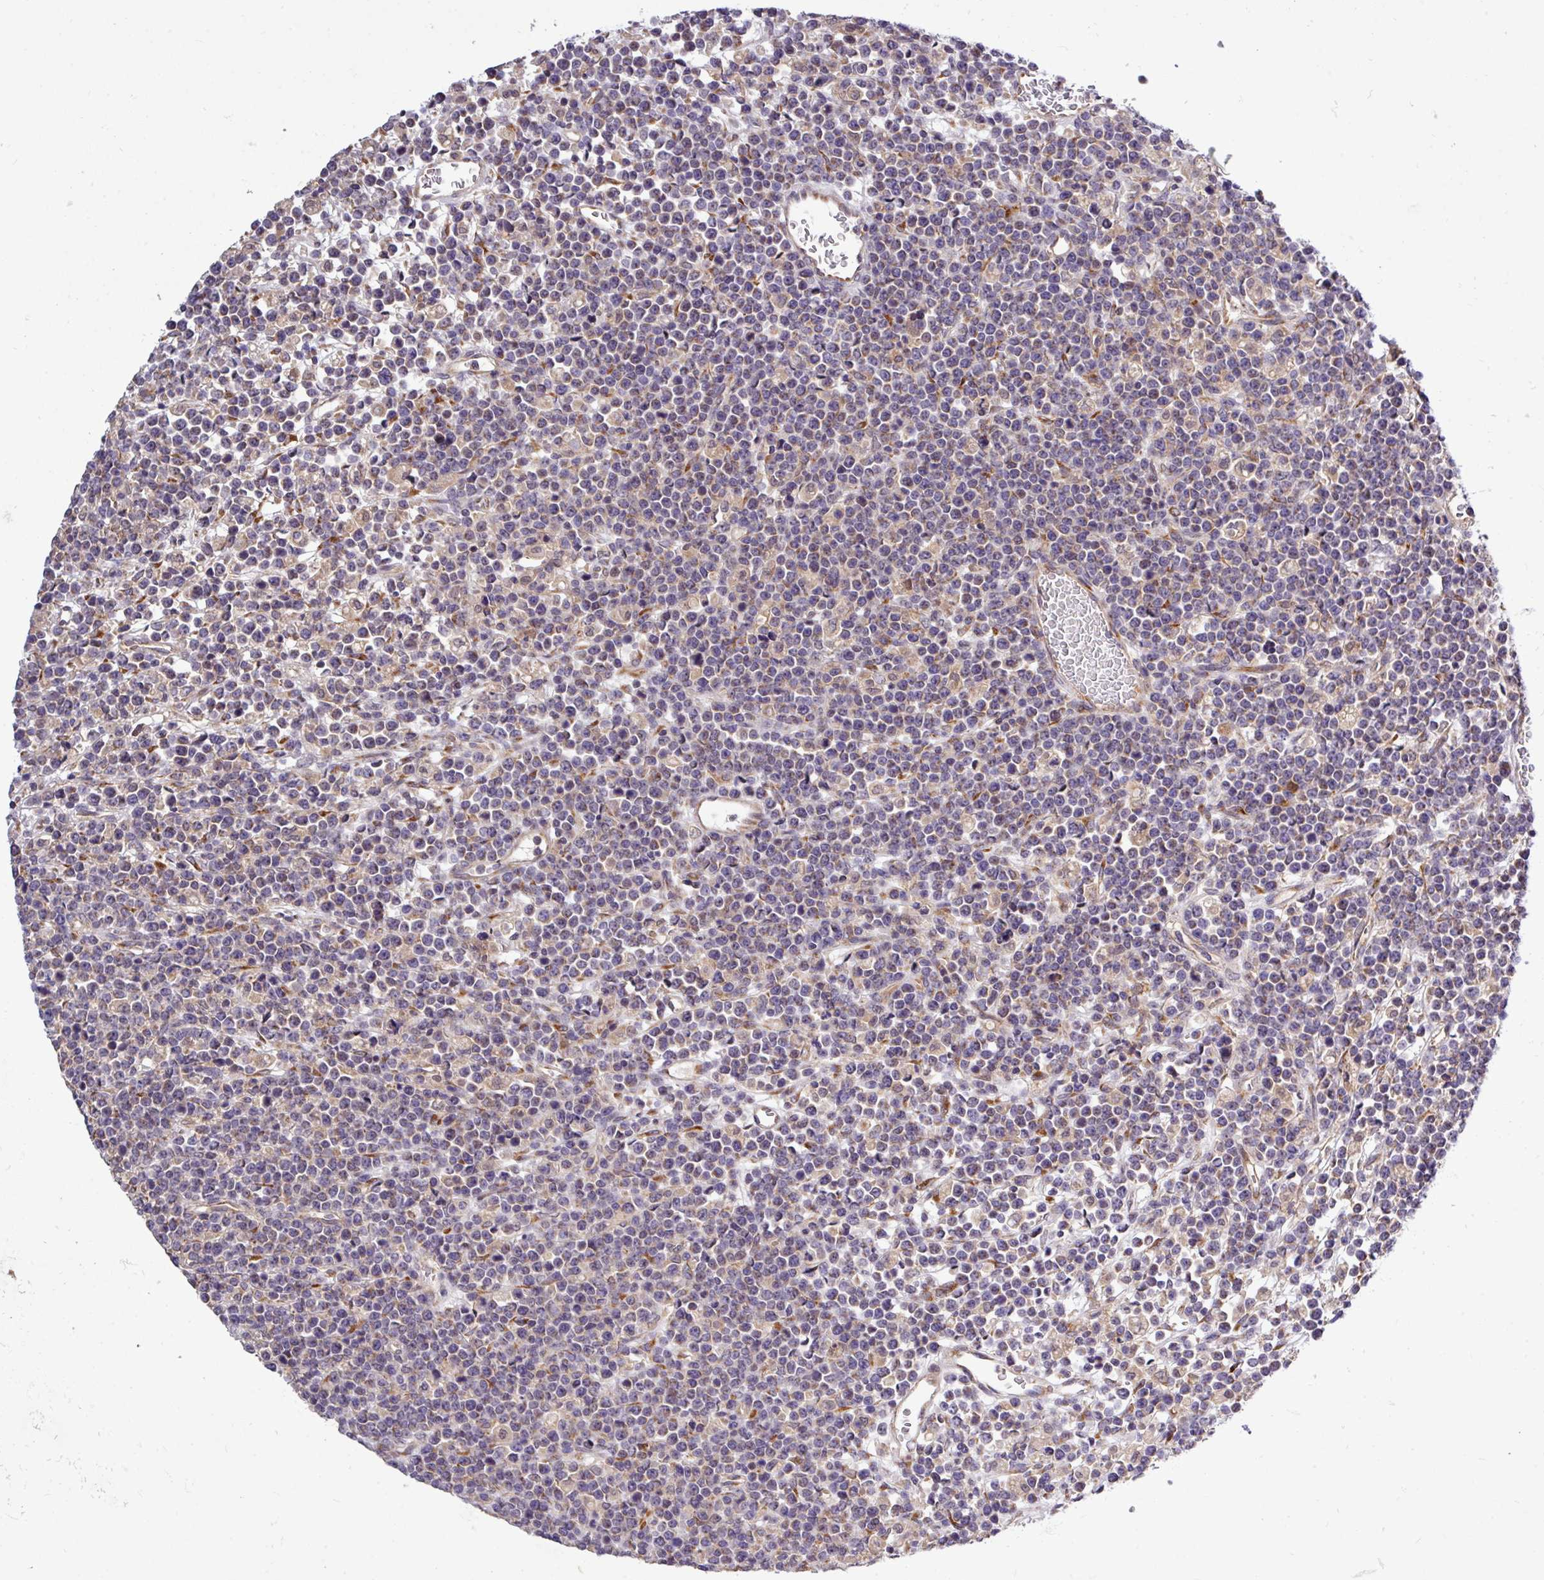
{"staining": {"intensity": "negative", "quantity": "none", "location": "none"}, "tissue": "lymphoma", "cell_type": "Tumor cells", "image_type": "cancer", "snomed": [{"axis": "morphology", "description": "Malignant lymphoma, non-Hodgkin's type, High grade"}, {"axis": "topography", "description": "Ovary"}], "caption": "There is no significant expression in tumor cells of malignant lymphoma, non-Hodgkin's type (high-grade).", "gene": "TM2D2", "patient": {"sex": "female", "age": 56}}